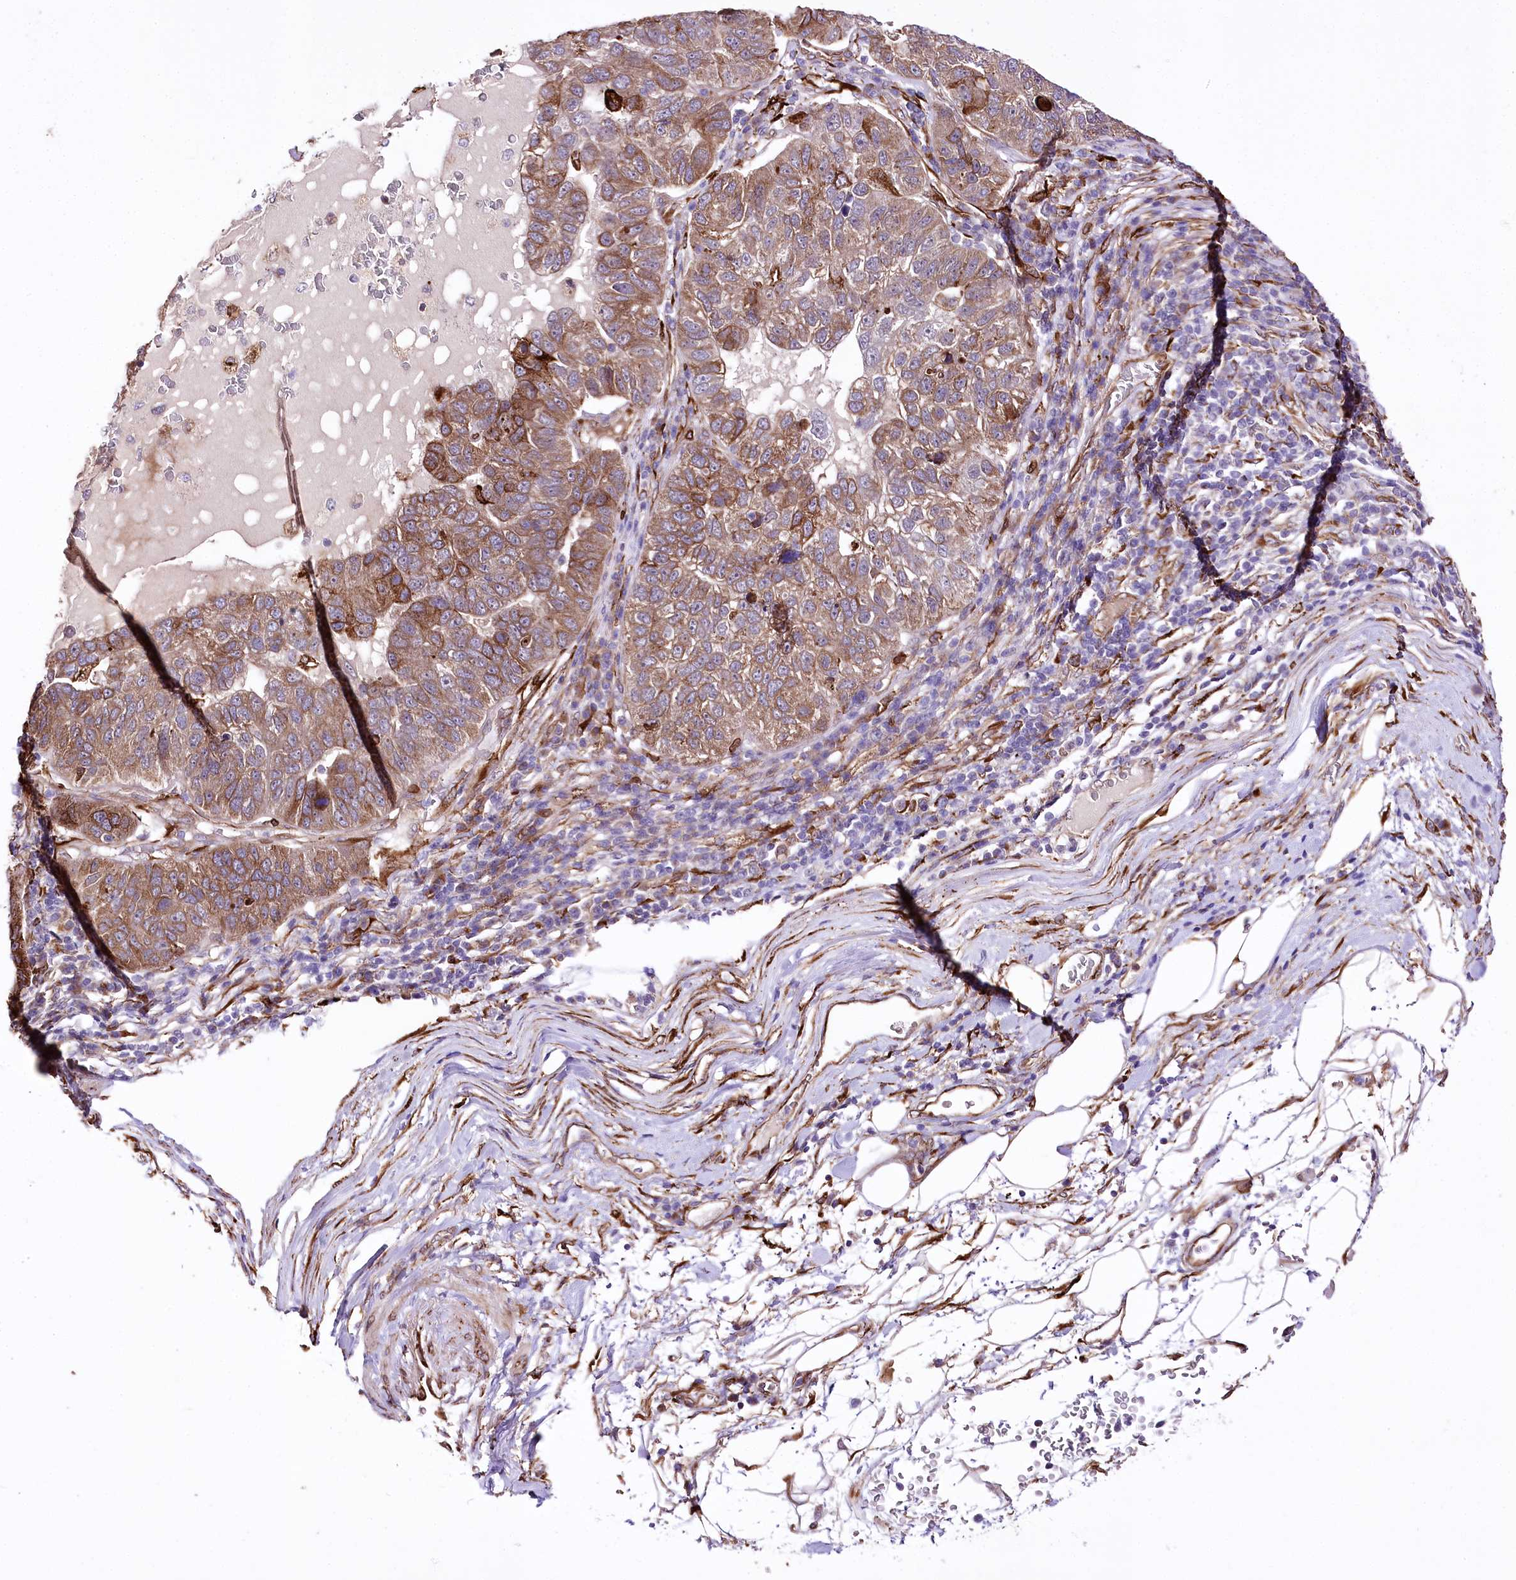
{"staining": {"intensity": "strong", "quantity": ">75%", "location": "cytoplasmic/membranous"}, "tissue": "pancreatic cancer", "cell_type": "Tumor cells", "image_type": "cancer", "snomed": [{"axis": "morphology", "description": "Adenocarcinoma, NOS"}, {"axis": "topography", "description": "Pancreas"}], "caption": "Pancreatic cancer (adenocarcinoma) tissue demonstrates strong cytoplasmic/membranous positivity in about >75% of tumor cells The protein is stained brown, and the nuclei are stained in blue (DAB (3,3'-diaminobenzidine) IHC with brightfield microscopy, high magnification).", "gene": "WWC1", "patient": {"sex": "female", "age": 61}}